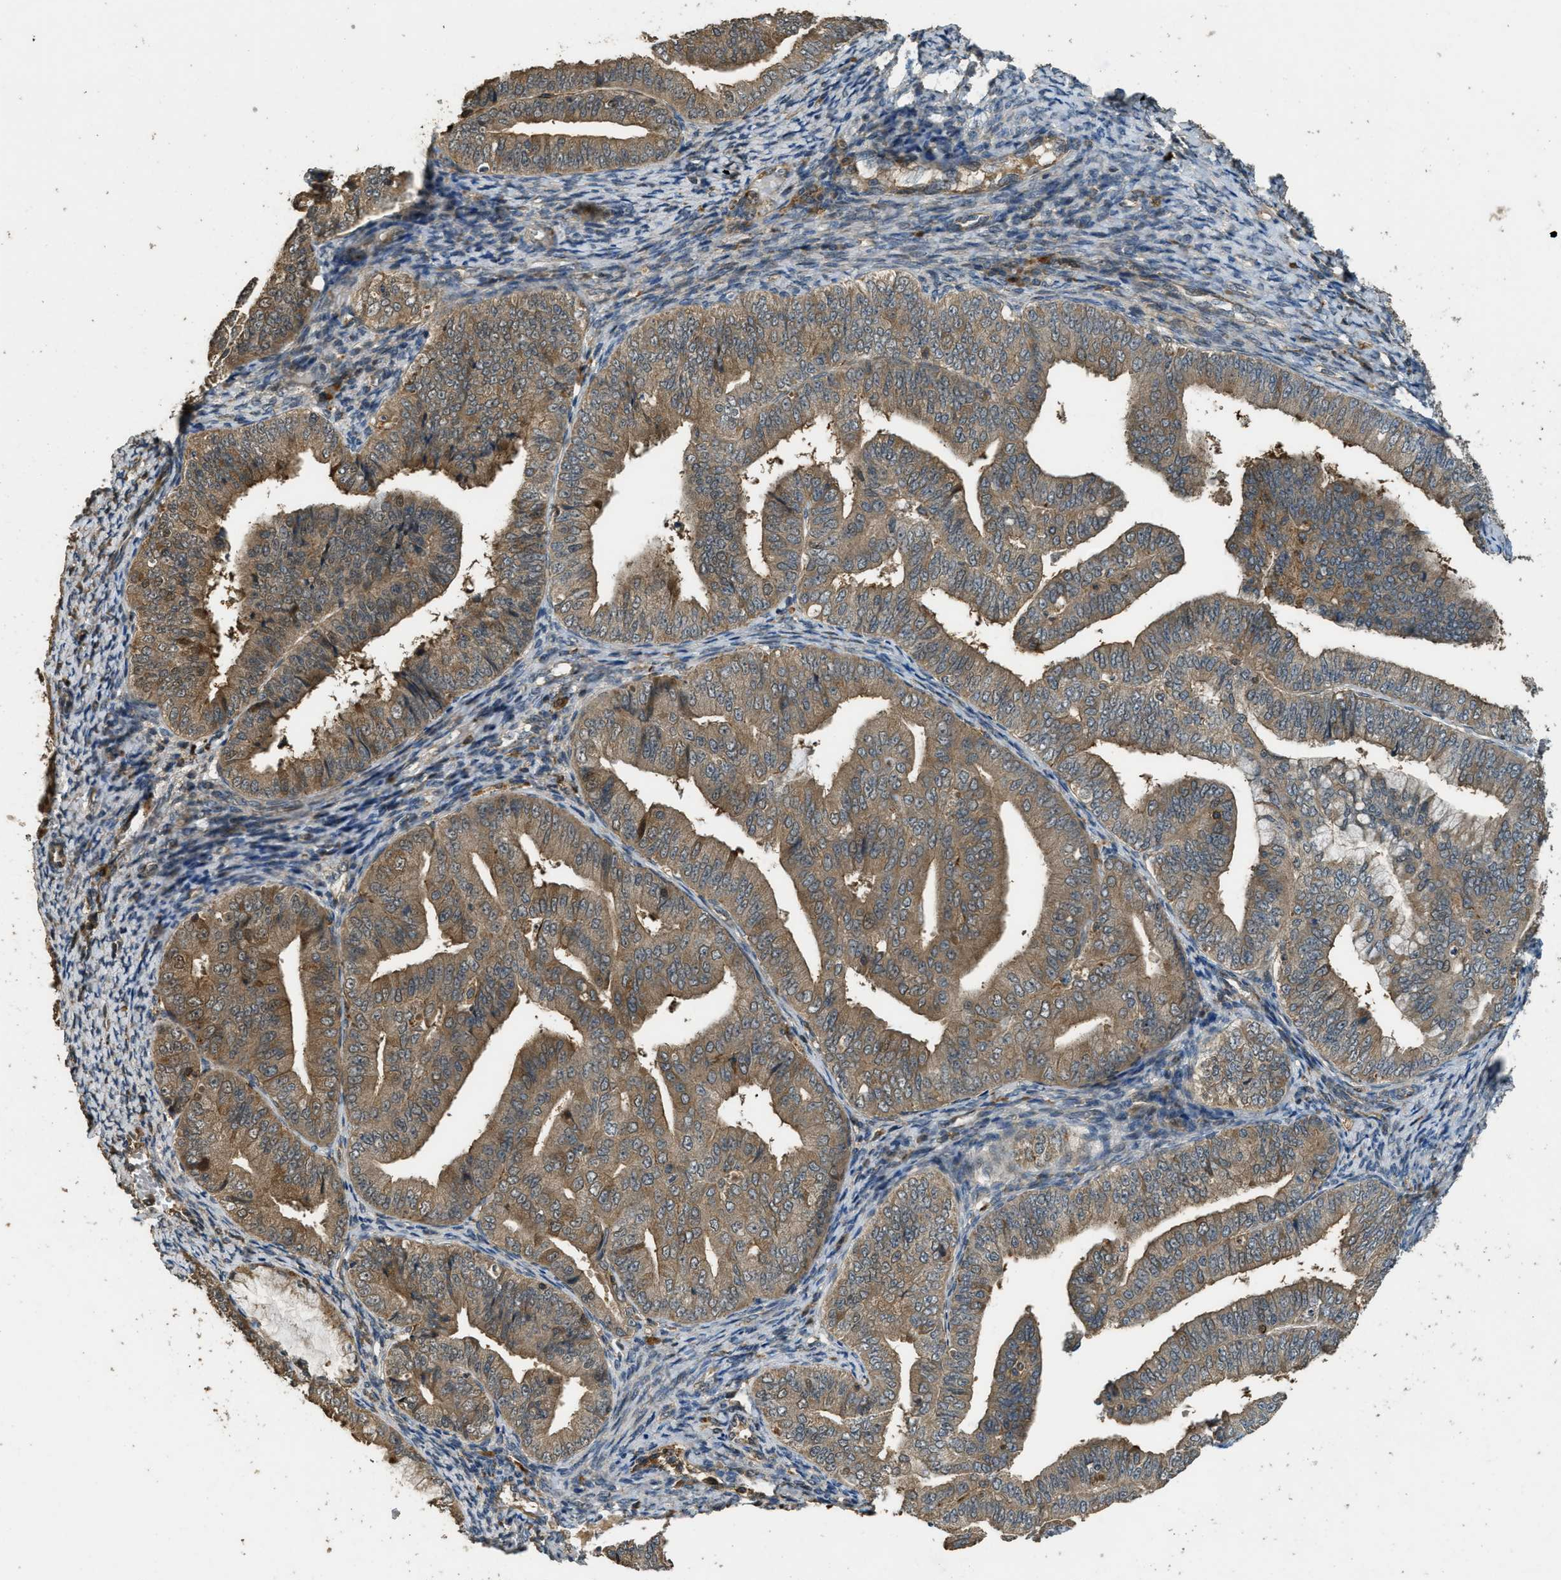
{"staining": {"intensity": "strong", "quantity": ">75%", "location": "cytoplasmic/membranous,nuclear"}, "tissue": "endometrial cancer", "cell_type": "Tumor cells", "image_type": "cancer", "snomed": [{"axis": "morphology", "description": "Adenocarcinoma, NOS"}, {"axis": "topography", "description": "Endometrium"}], "caption": "Approximately >75% of tumor cells in adenocarcinoma (endometrial) reveal strong cytoplasmic/membranous and nuclear protein staining as visualized by brown immunohistochemical staining.", "gene": "PPP6R3", "patient": {"sex": "female", "age": 63}}